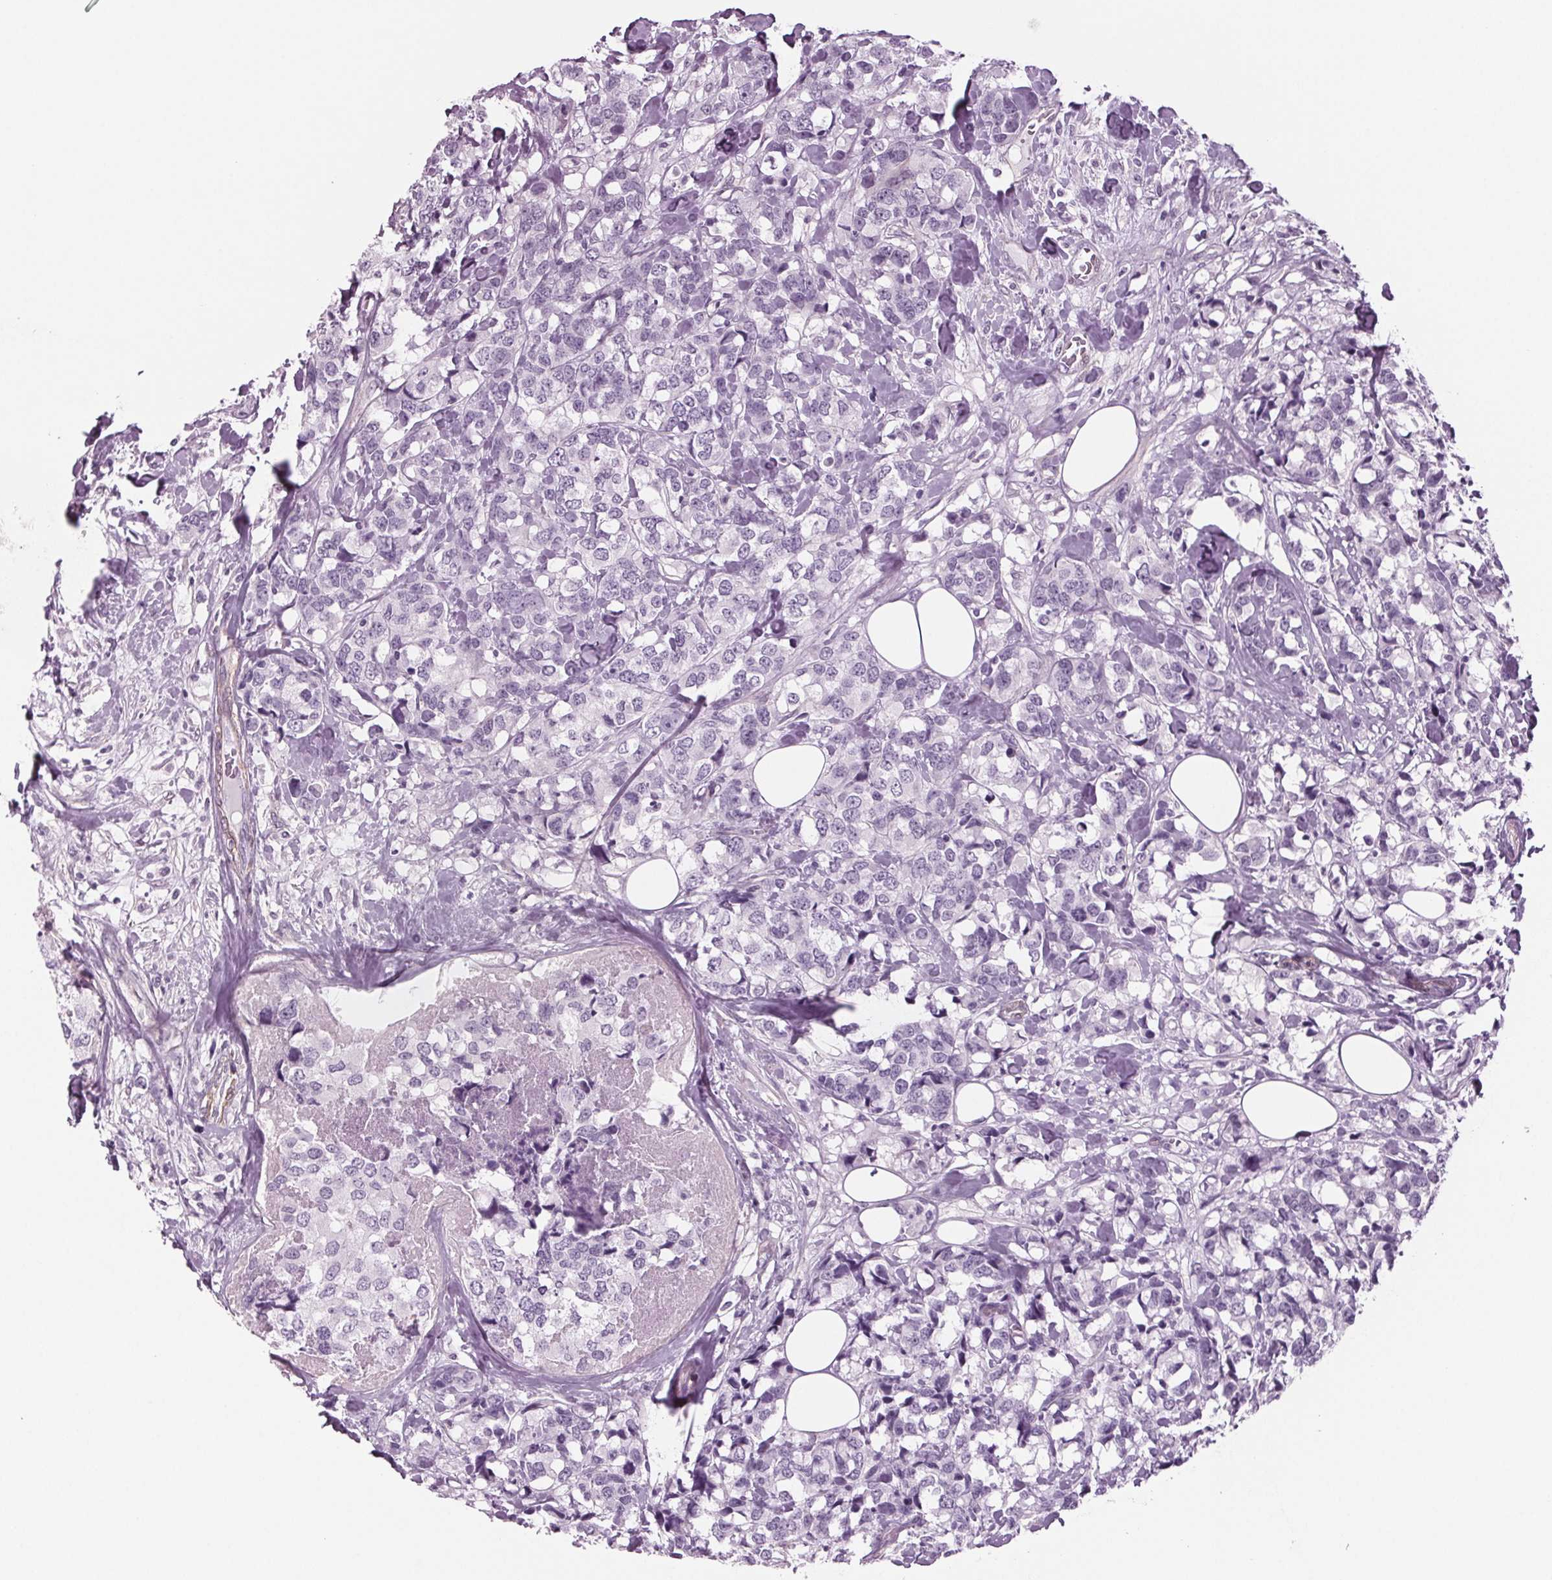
{"staining": {"intensity": "negative", "quantity": "none", "location": "none"}, "tissue": "breast cancer", "cell_type": "Tumor cells", "image_type": "cancer", "snomed": [{"axis": "morphology", "description": "Lobular carcinoma"}, {"axis": "topography", "description": "Breast"}], "caption": "There is no significant expression in tumor cells of breast cancer.", "gene": "BHLHE22", "patient": {"sex": "female", "age": 59}}